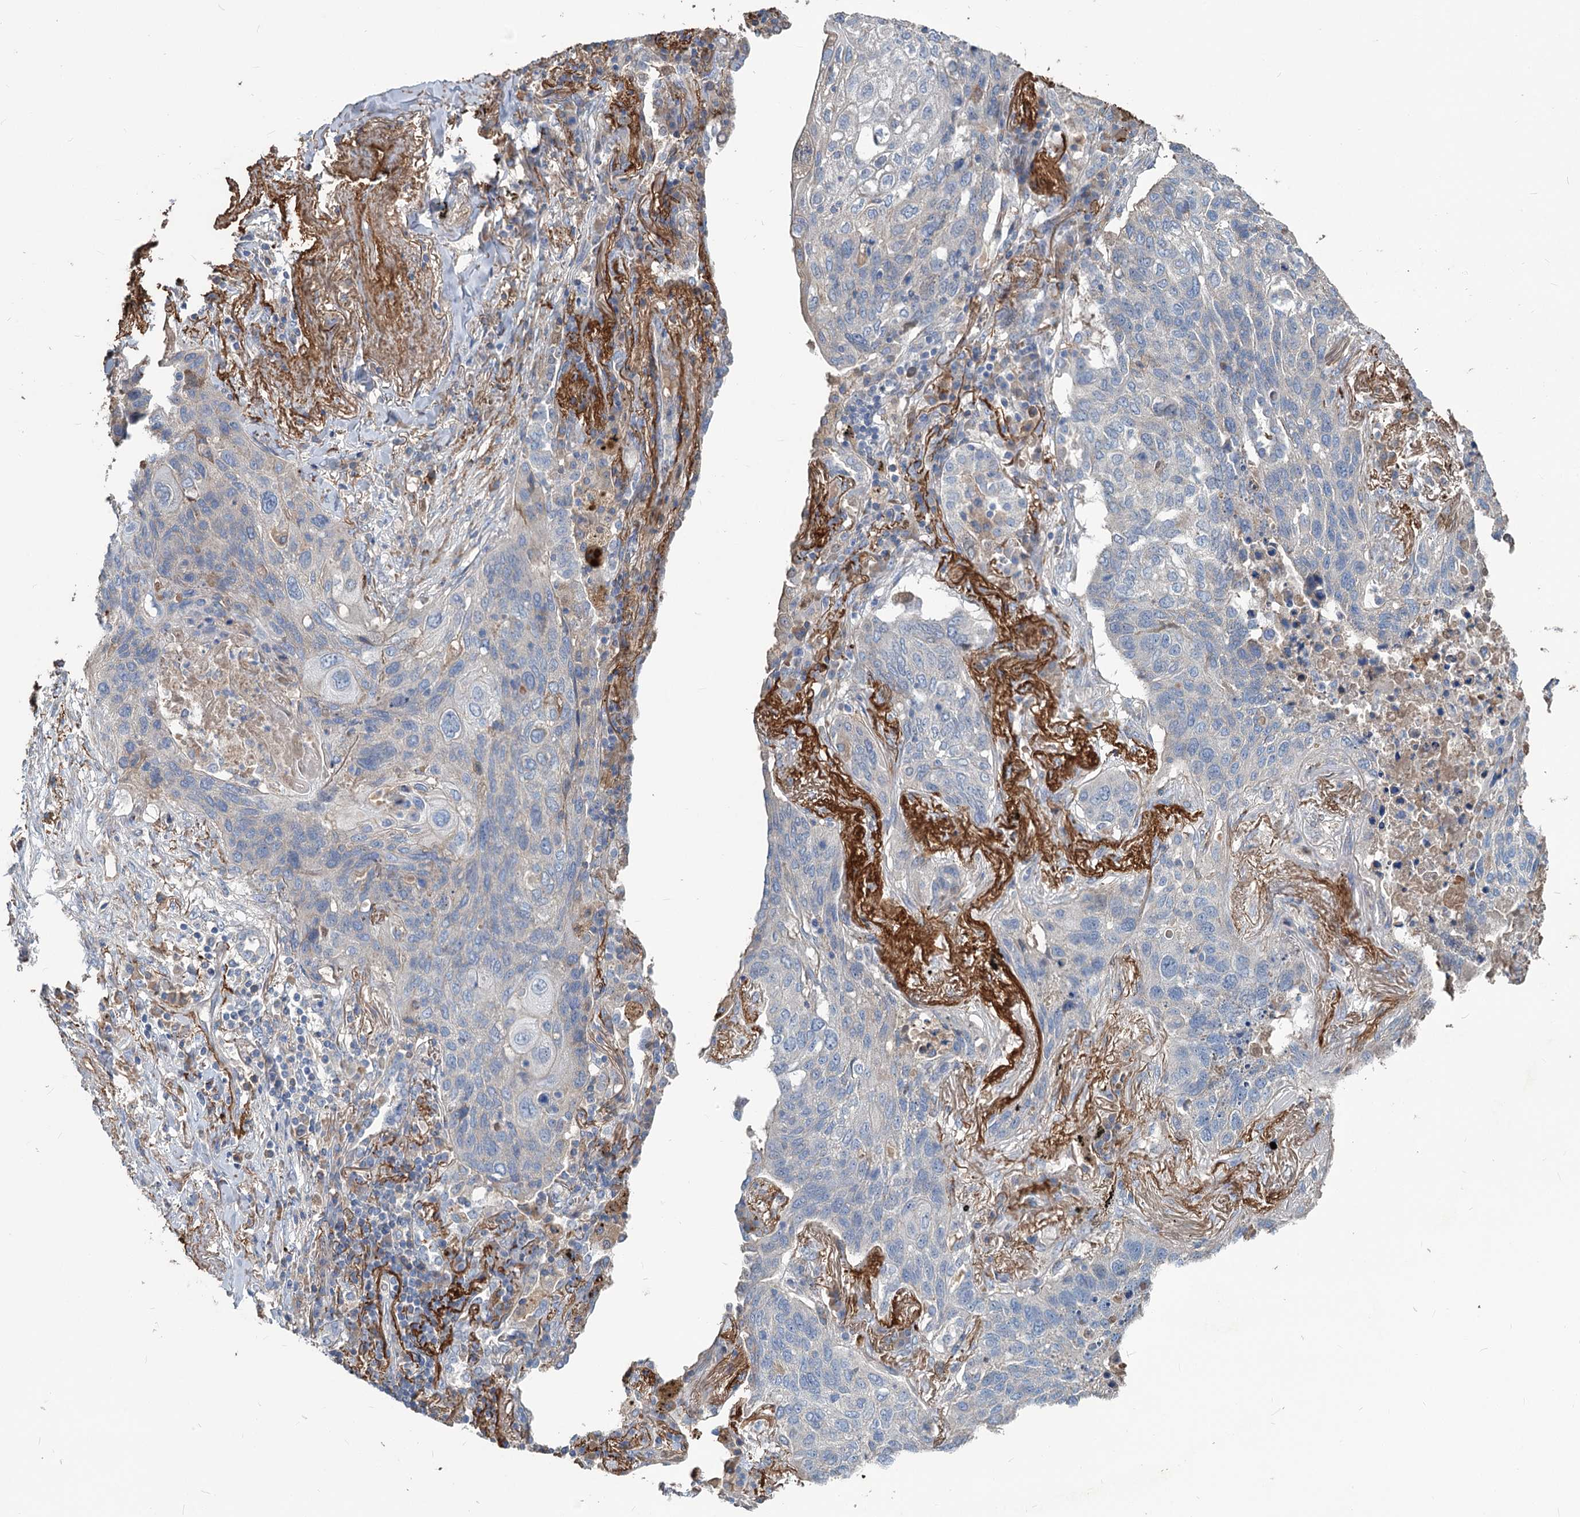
{"staining": {"intensity": "negative", "quantity": "none", "location": "none"}, "tissue": "lung cancer", "cell_type": "Tumor cells", "image_type": "cancer", "snomed": [{"axis": "morphology", "description": "Squamous cell carcinoma, NOS"}, {"axis": "topography", "description": "Lung"}], "caption": "Protein analysis of squamous cell carcinoma (lung) shows no significant positivity in tumor cells. (IHC, brightfield microscopy, high magnification).", "gene": "URAD", "patient": {"sex": "female", "age": 63}}